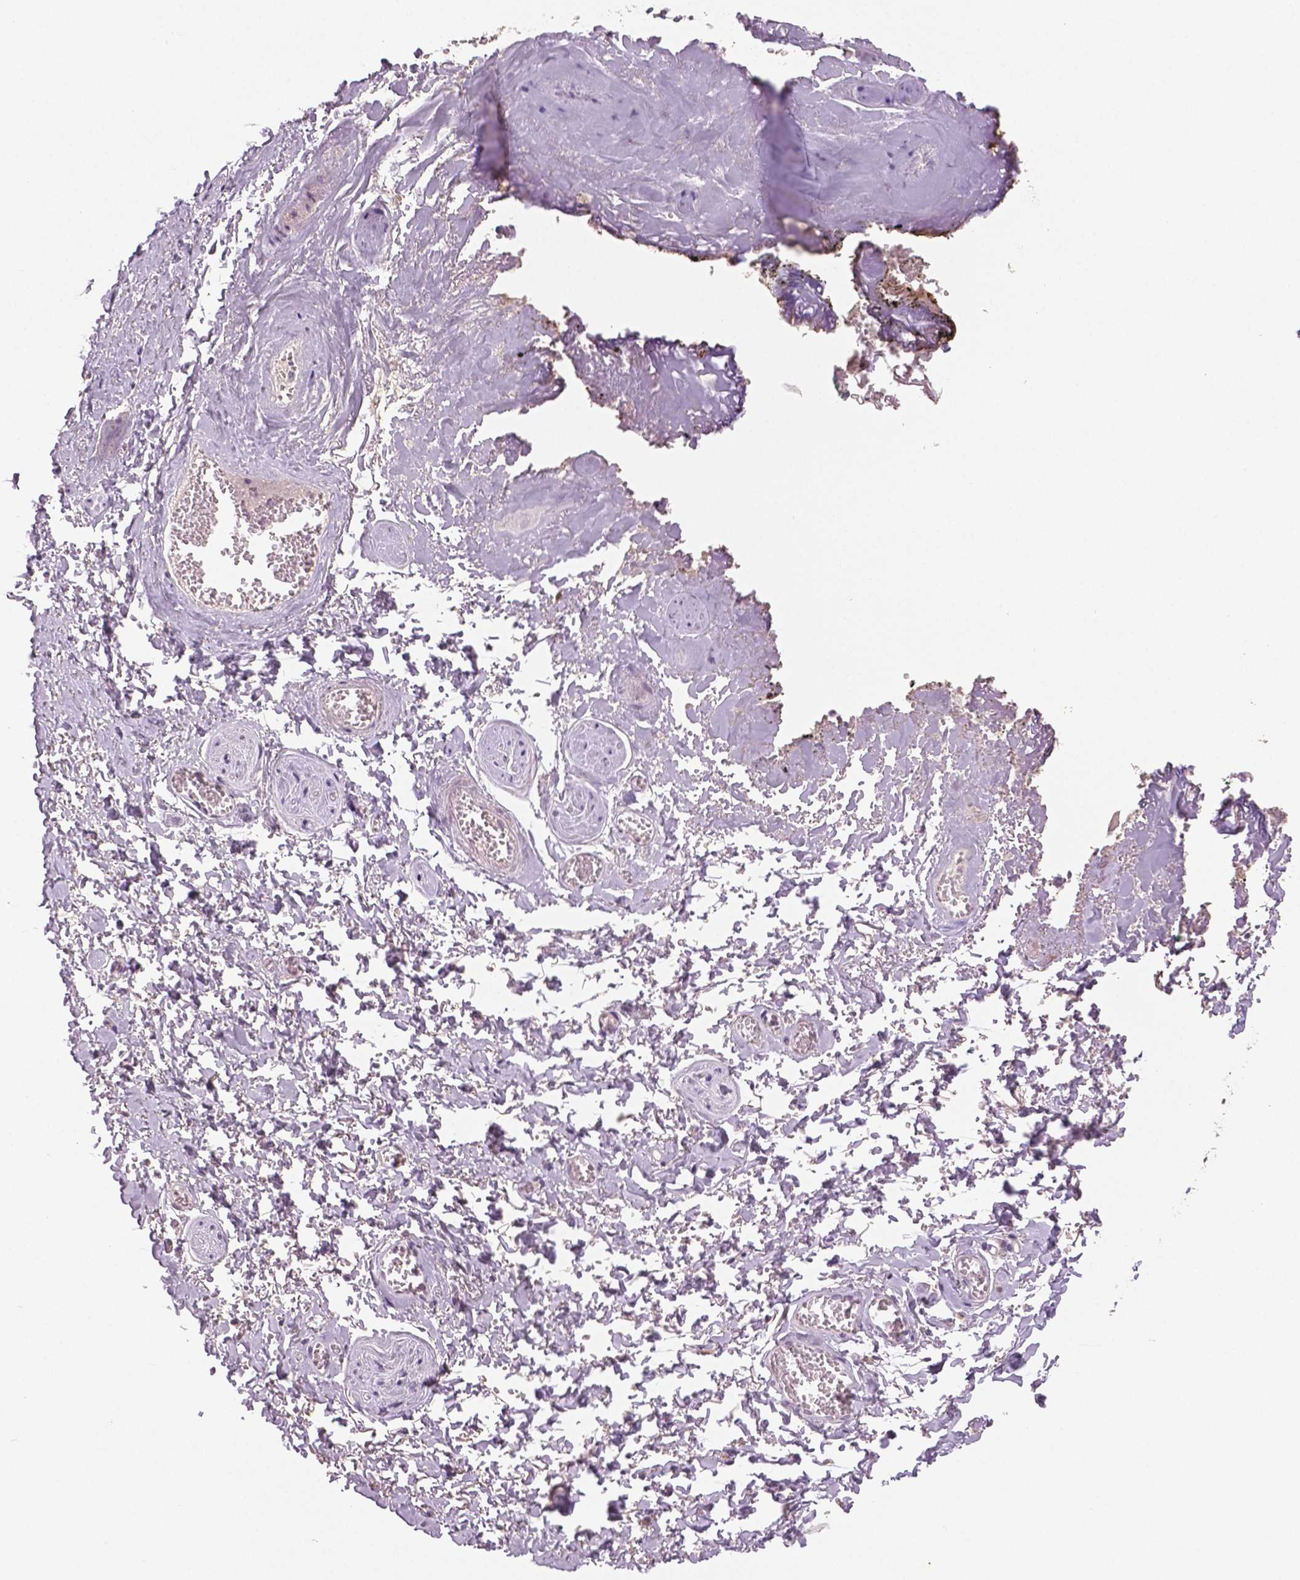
{"staining": {"intensity": "moderate", "quantity": "<25%", "location": "nuclear"}, "tissue": "adipose tissue", "cell_type": "Adipocytes", "image_type": "normal", "snomed": [{"axis": "morphology", "description": "Normal tissue, NOS"}, {"axis": "topography", "description": "Vulva"}, {"axis": "topography", "description": "Peripheral nerve tissue"}], "caption": "Protein staining exhibits moderate nuclear staining in about <25% of adipocytes in benign adipose tissue.", "gene": "MKI67", "patient": {"sex": "female", "age": 66}}